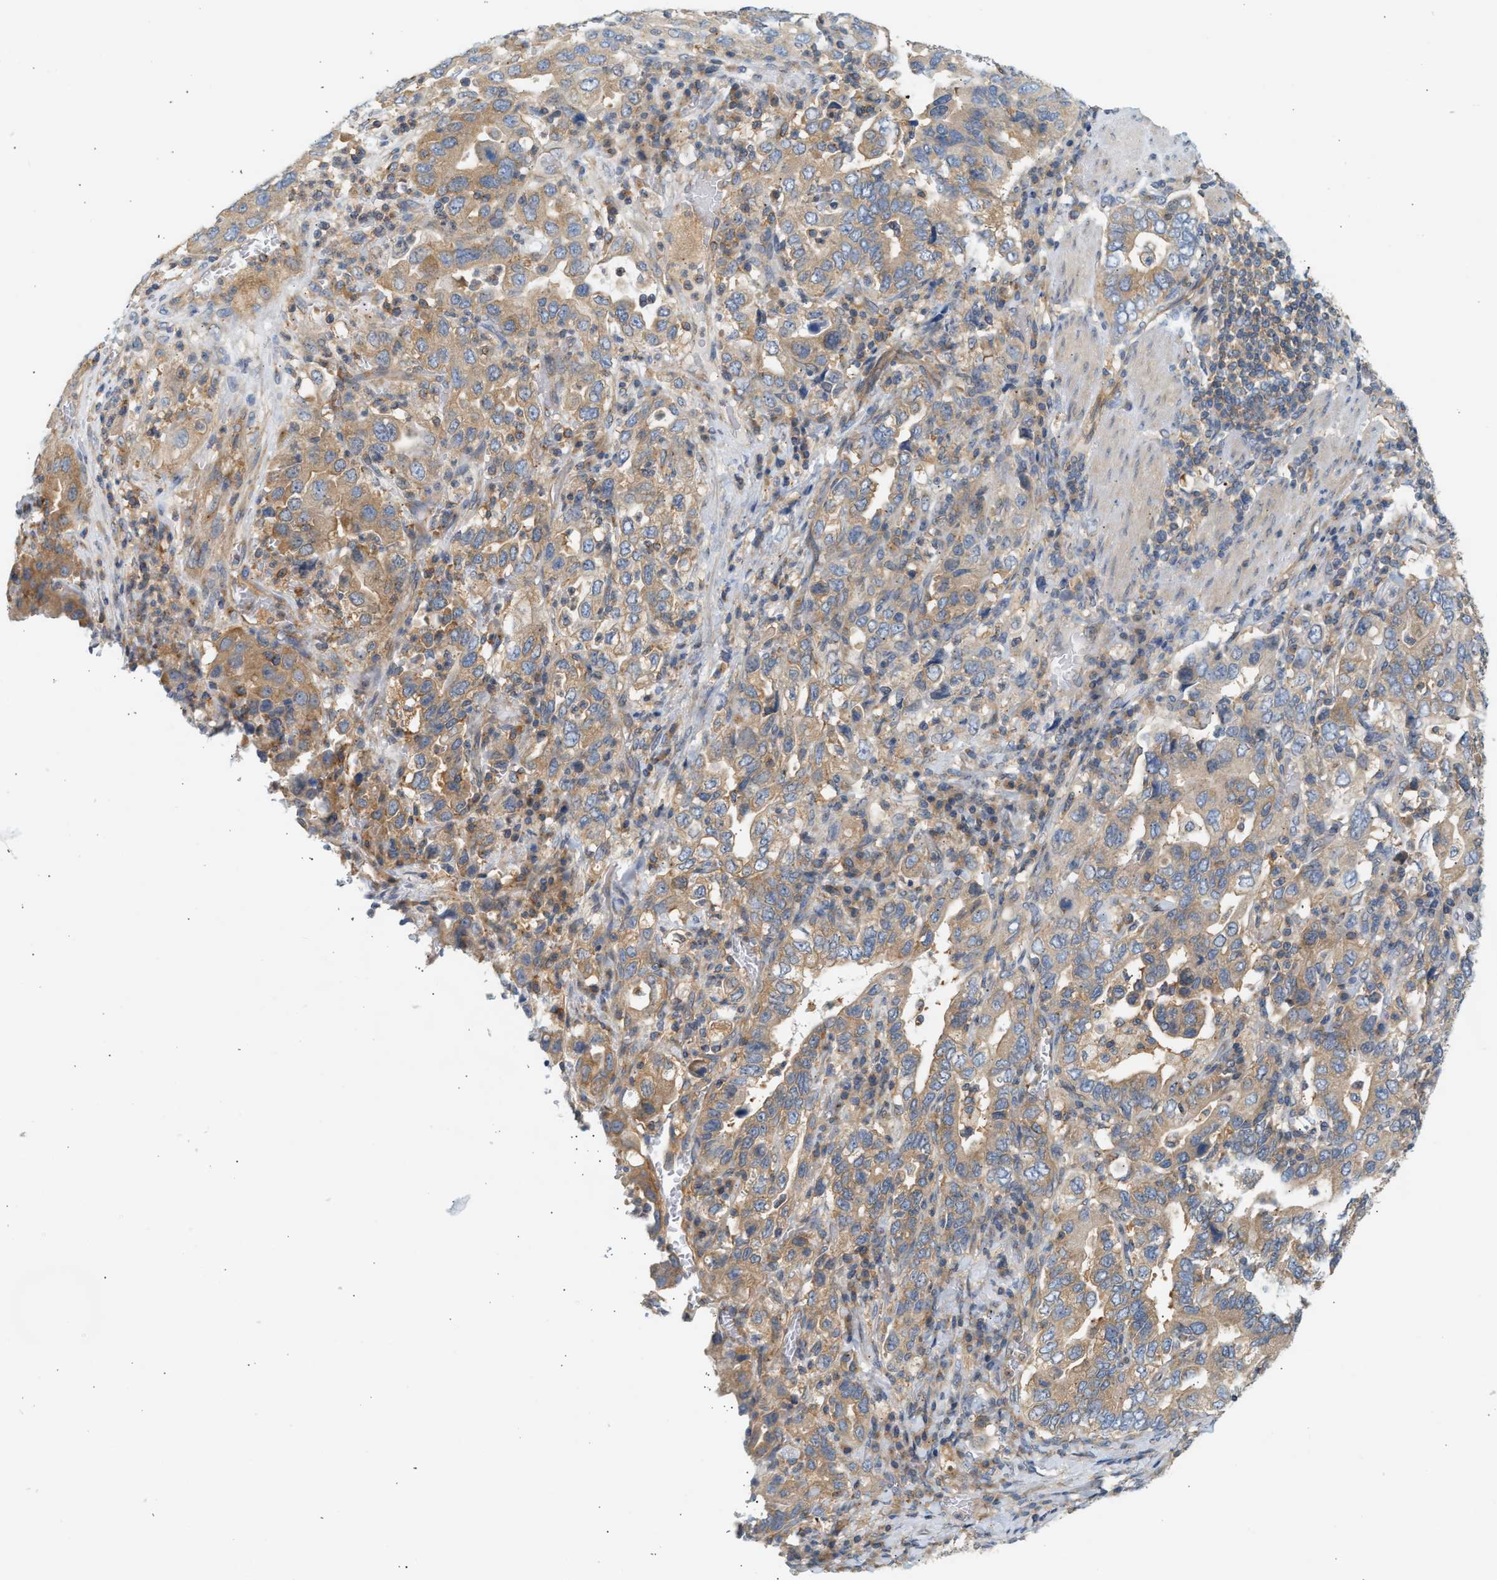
{"staining": {"intensity": "weak", "quantity": ">75%", "location": "cytoplasmic/membranous"}, "tissue": "stomach cancer", "cell_type": "Tumor cells", "image_type": "cancer", "snomed": [{"axis": "morphology", "description": "Adenocarcinoma, NOS"}, {"axis": "topography", "description": "Stomach, upper"}], "caption": "A brown stain highlights weak cytoplasmic/membranous positivity of a protein in human stomach cancer (adenocarcinoma) tumor cells.", "gene": "PAFAH1B1", "patient": {"sex": "male", "age": 62}}